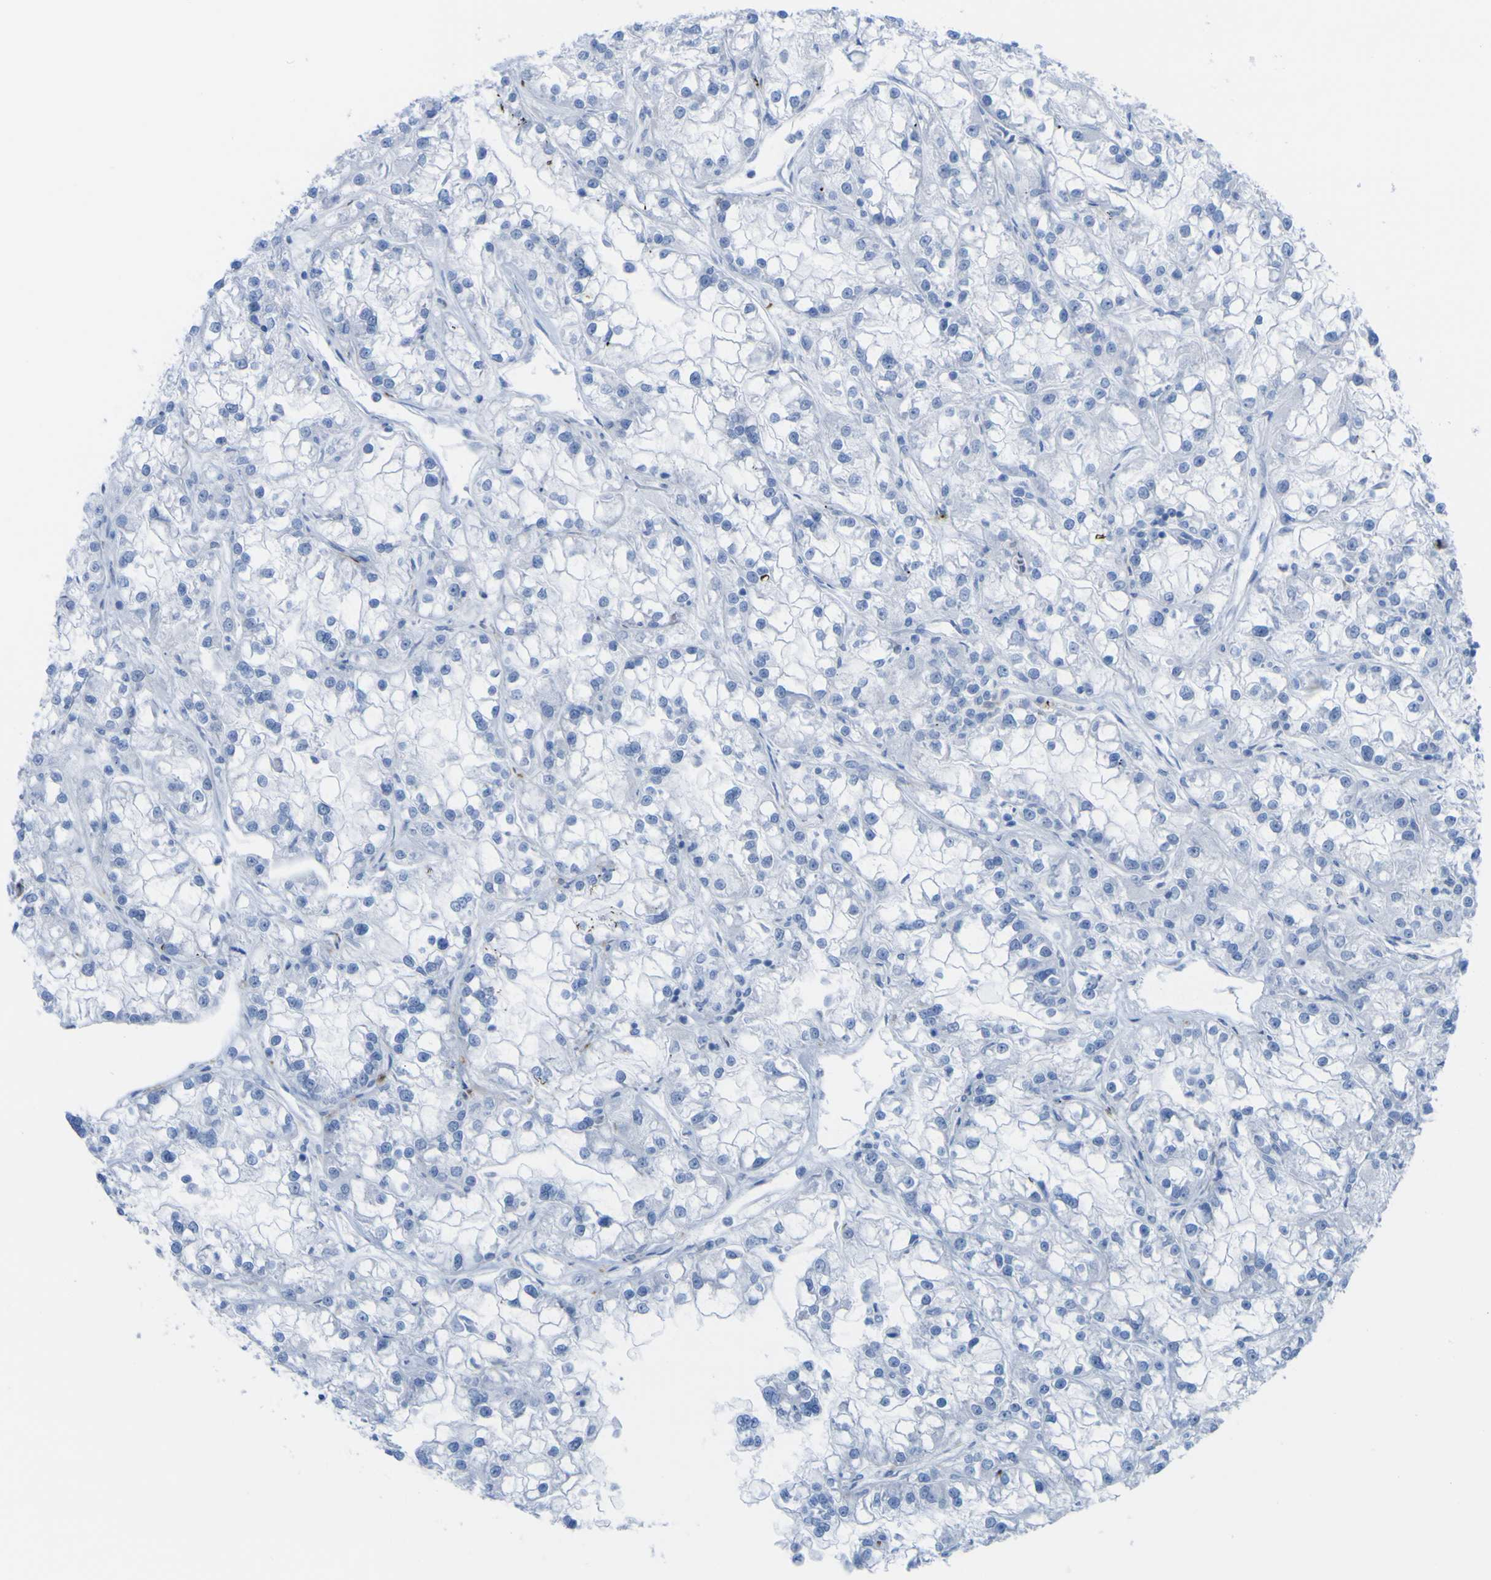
{"staining": {"intensity": "negative", "quantity": "none", "location": "none"}, "tissue": "renal cancer", "cell_type": "Tumor cells", "image_type": "cancer", "snomed": [{"axis": "morphology", "description": "Adenocarcinoma, NOS"}, {"axis": "topography", "description": "Kidney"}], "caption": "DAB immunohistochemical staining of adenocarcinoma (renal) displays no significant positivity in tumor cells.", "gene": "PLD3", "patient": {"sex": "female", "age": 52}}